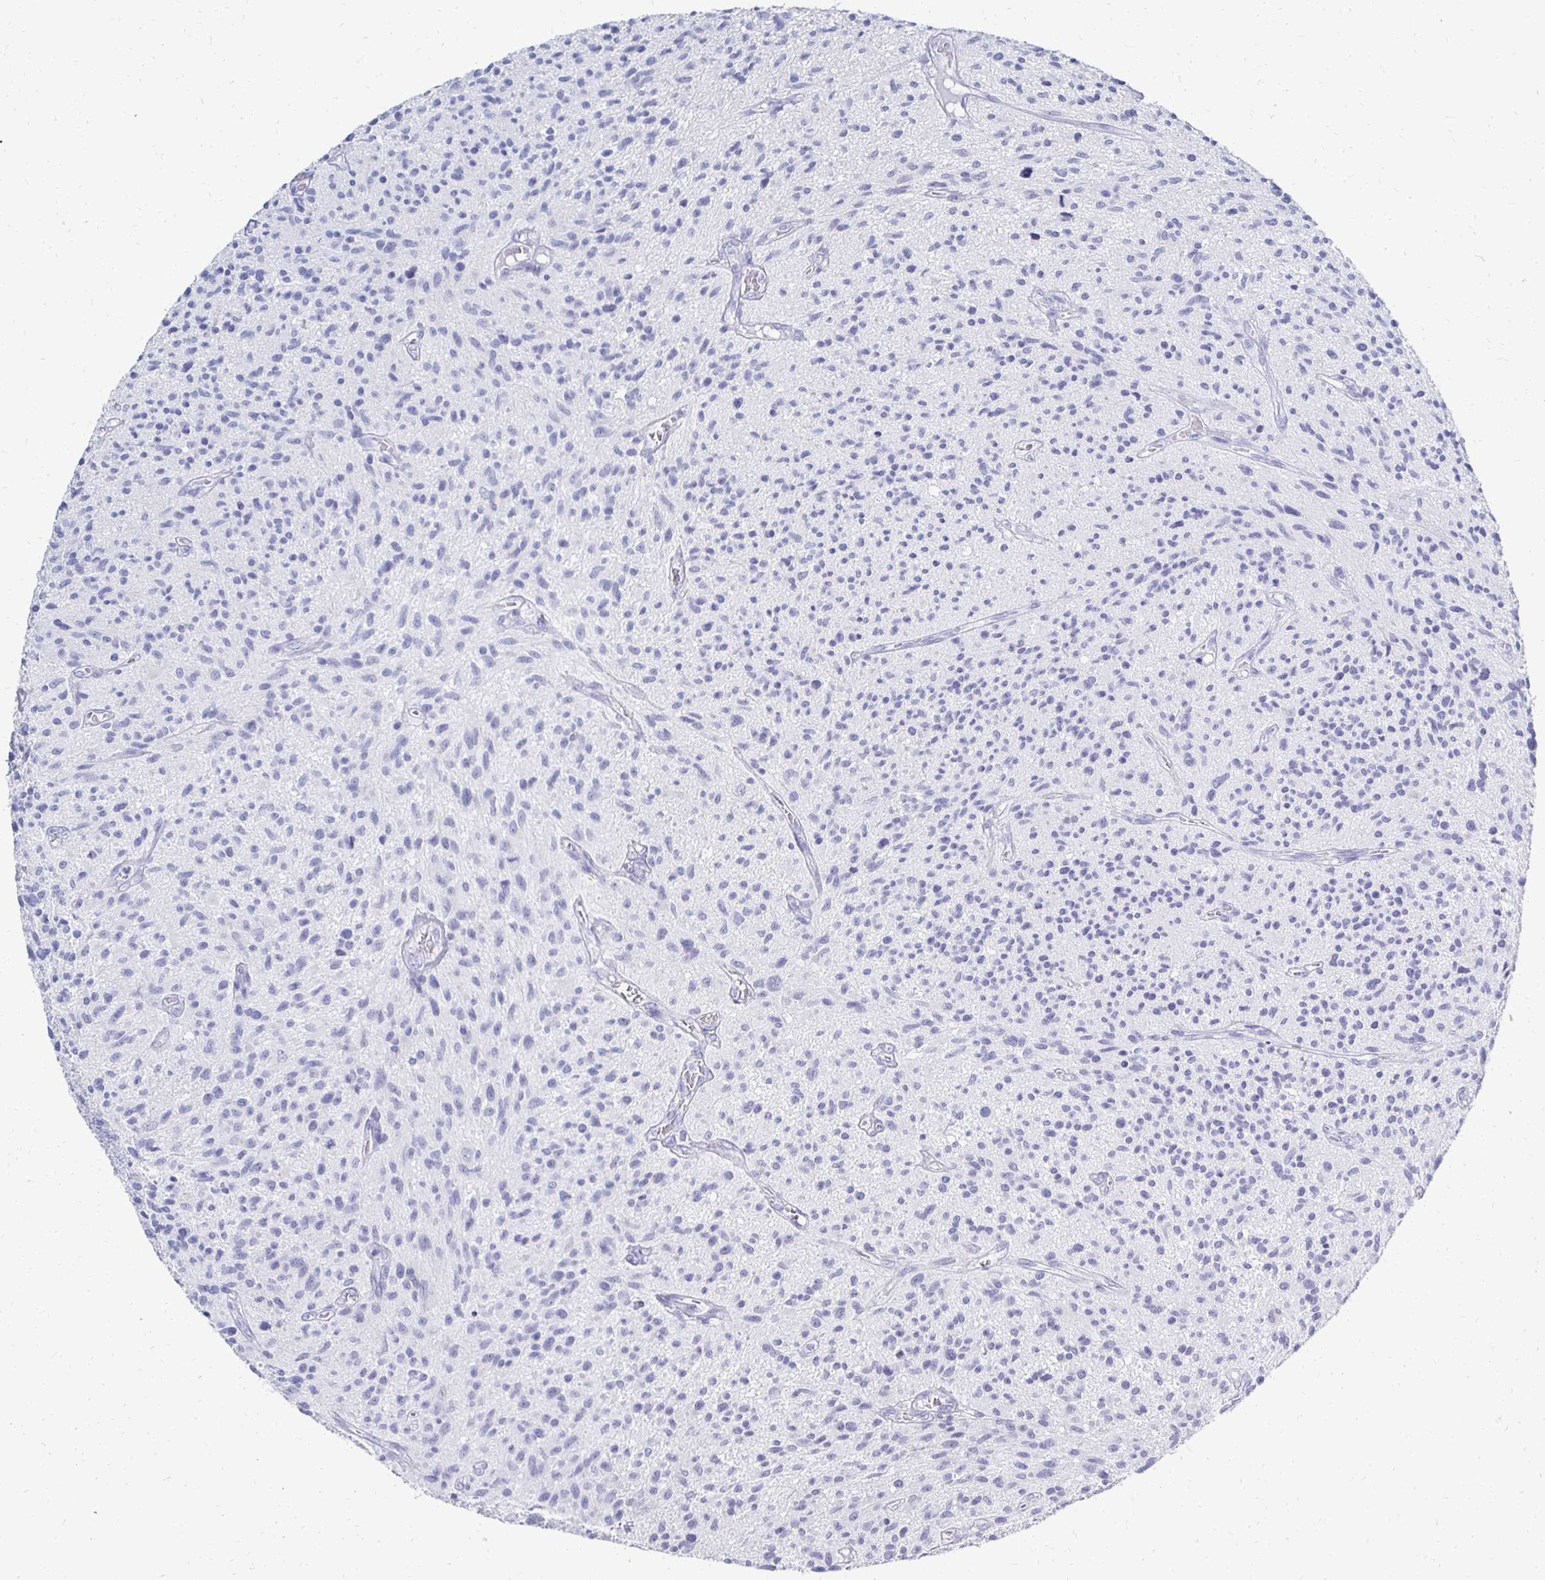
{"staining": {"intensity": "negative", "quantity": "none", "location": "none"}, "tissue": "glioma", "cell_type": "Tumor cells", "image_type": "cancer", "snomed": [{"axis": "morphology", "description": "Glioma, malignant, High grade"}, {"axis": "topography", "description": "Brain"}], "caption": "Immunohistochemistry photomicrograph of malignant glioma (high-grade) stained for a protein (brown), which displays no positivity in tumor cells. Nuclei are stained in blue.", "gene": "SYCP3", "patient": {"sex": "male", "age": 75}}